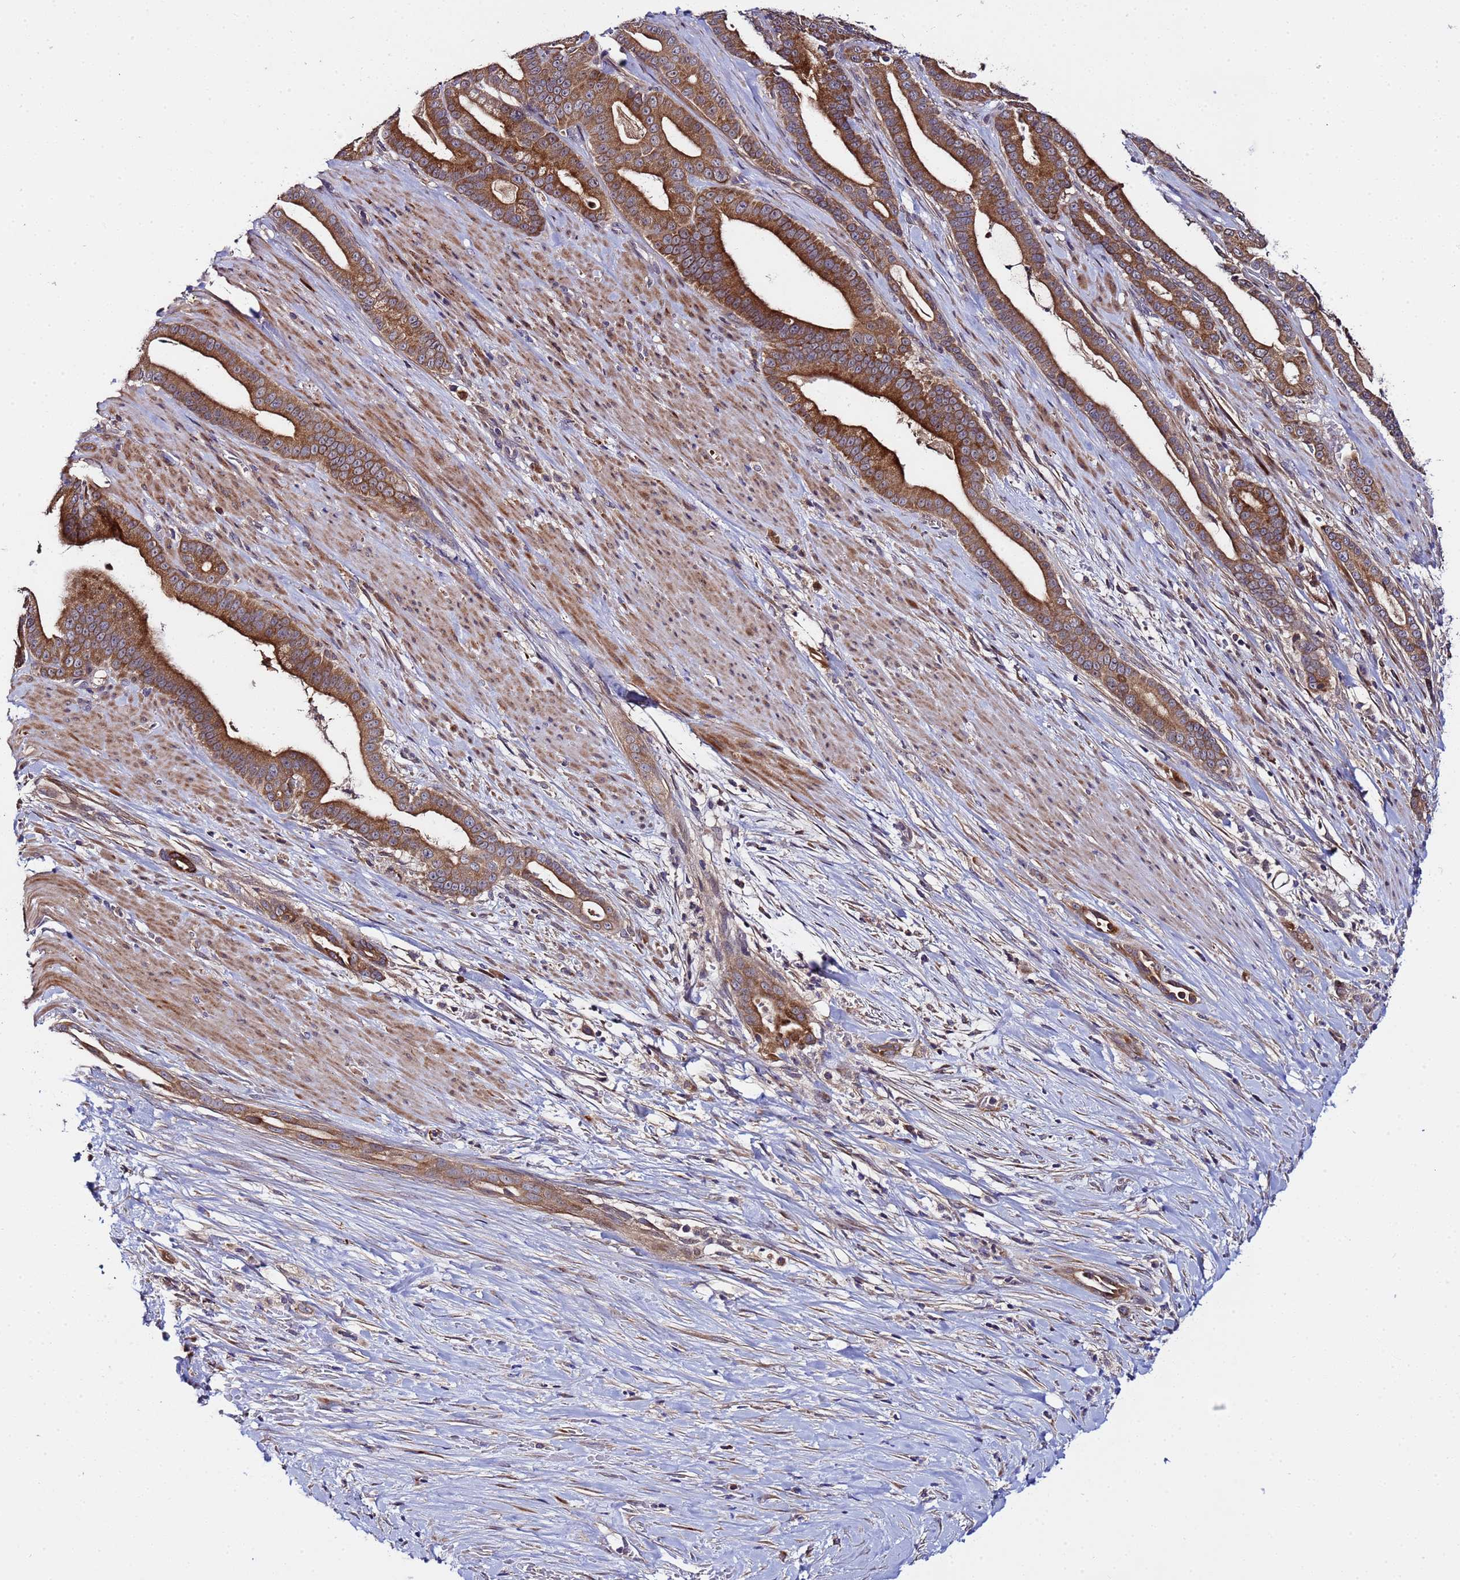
{"staining": {"intensity": "strong", "quantity": ">75%", "location": "cytoplasmic/membranous"}, "tissue": "pancreatic cancer", "cell_type": "Tumor cells", "image_type": "cancer", "snomed": [{"axis": "morphology", "description": "Adenocarcinoma, NOS"}, {"axis": "topography", "description": "Pancreas"}], "caption": "The image shows staining of adenocarcinoma (pancreatic), revealing strong cytoplasmic/membranous protein positivity (brown color) within tumor cells.", "gene": "PLXDC2", "patient": {"sex": "male", "age": 63}}